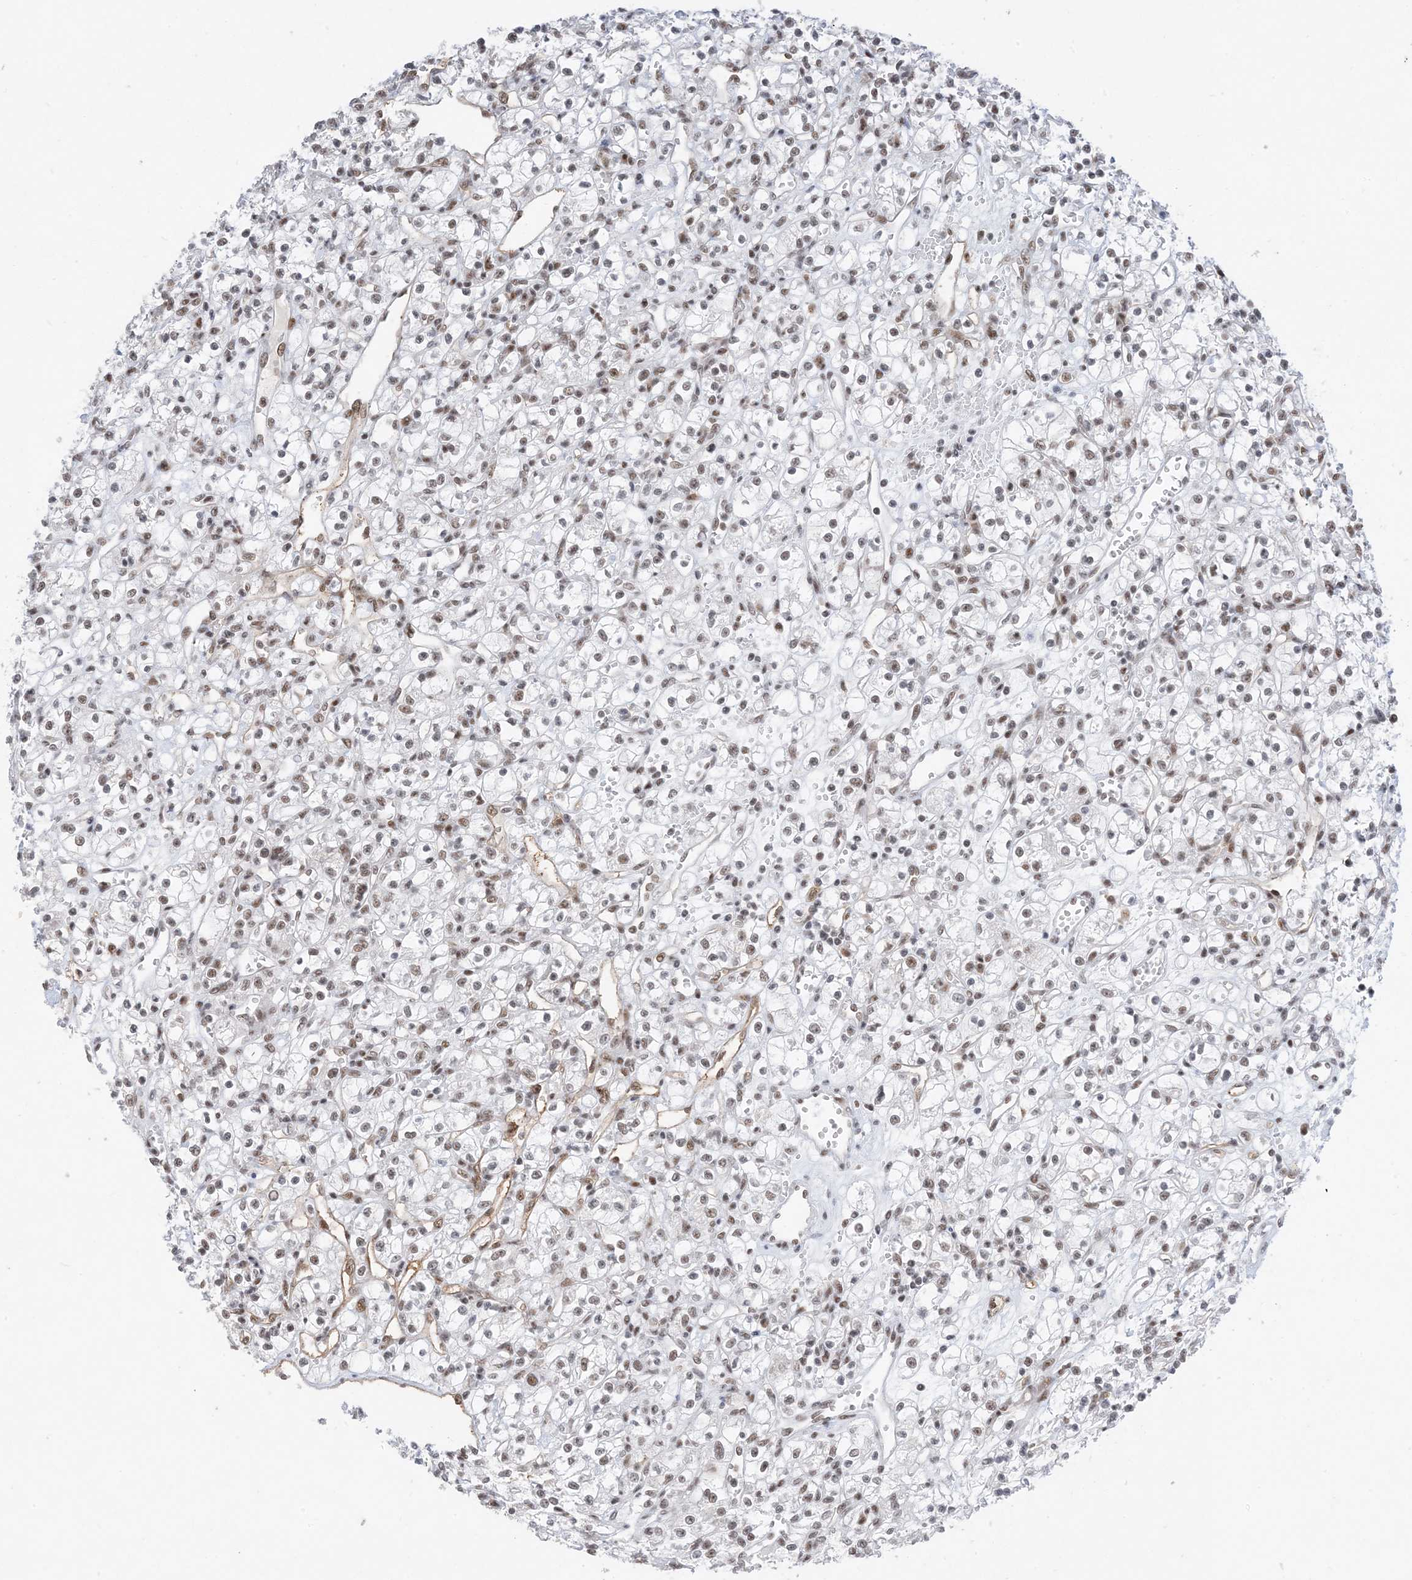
{"staining": {"intensity": "weak", "quantity": "25%-75%", "location": "nuclear"}, "tissue": "renal cancer", "cell_type": "Tumor cells", "image_type": "cancer", "snomed": [{"axis": "morphology", "description": "Adenocarcinoma, NOS"}, {"axis": "topography", "description": "Kidney"}], "caption": "Weak nuclear protein expression is appreciated in about 25%-75% of tumor cells in renal cancer (adenocarcinoma). Using DAB (brown) and hematoxylin (blue) stains, captured at high magnification using brightfield microscopy.", "gene": "SF3A3", "patient": {"sex": "female", "age": 59}}